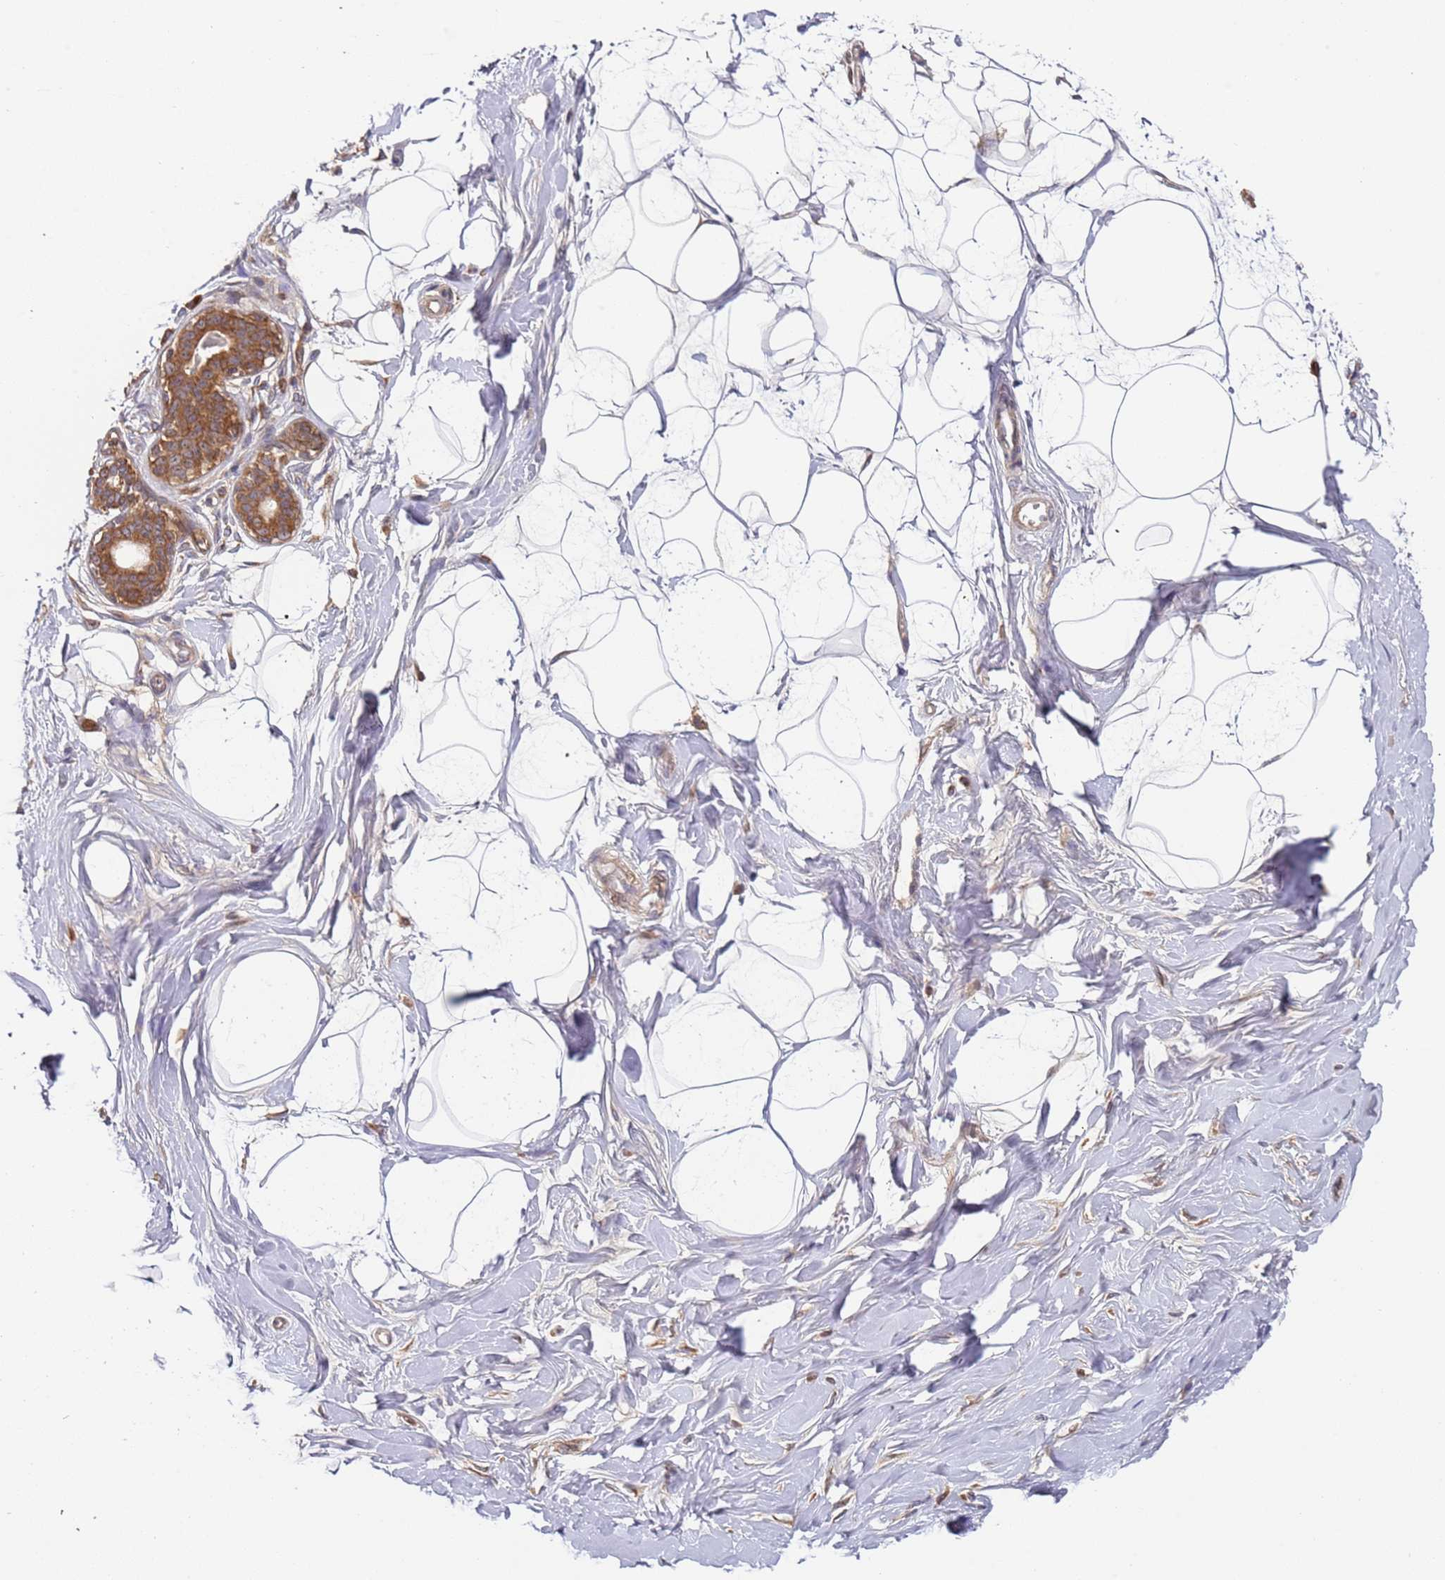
{"staining": {"intensity": "negative", "quantity": "none", "location": "none"}, "tissue": "breast", "cell_type": "Adipocytes", "image_type": "normal", "snomed": [{"axis": "morphology", "description": "Normal tissue, NOS"}, {"axis": "topography", "description": "Breast"}], "caption": "Protein analysis of unremarkable breast reveals no significant staining in adipocytes.", "gene": "OR5A2", "patient": {"sex": "female", "age": 45}}